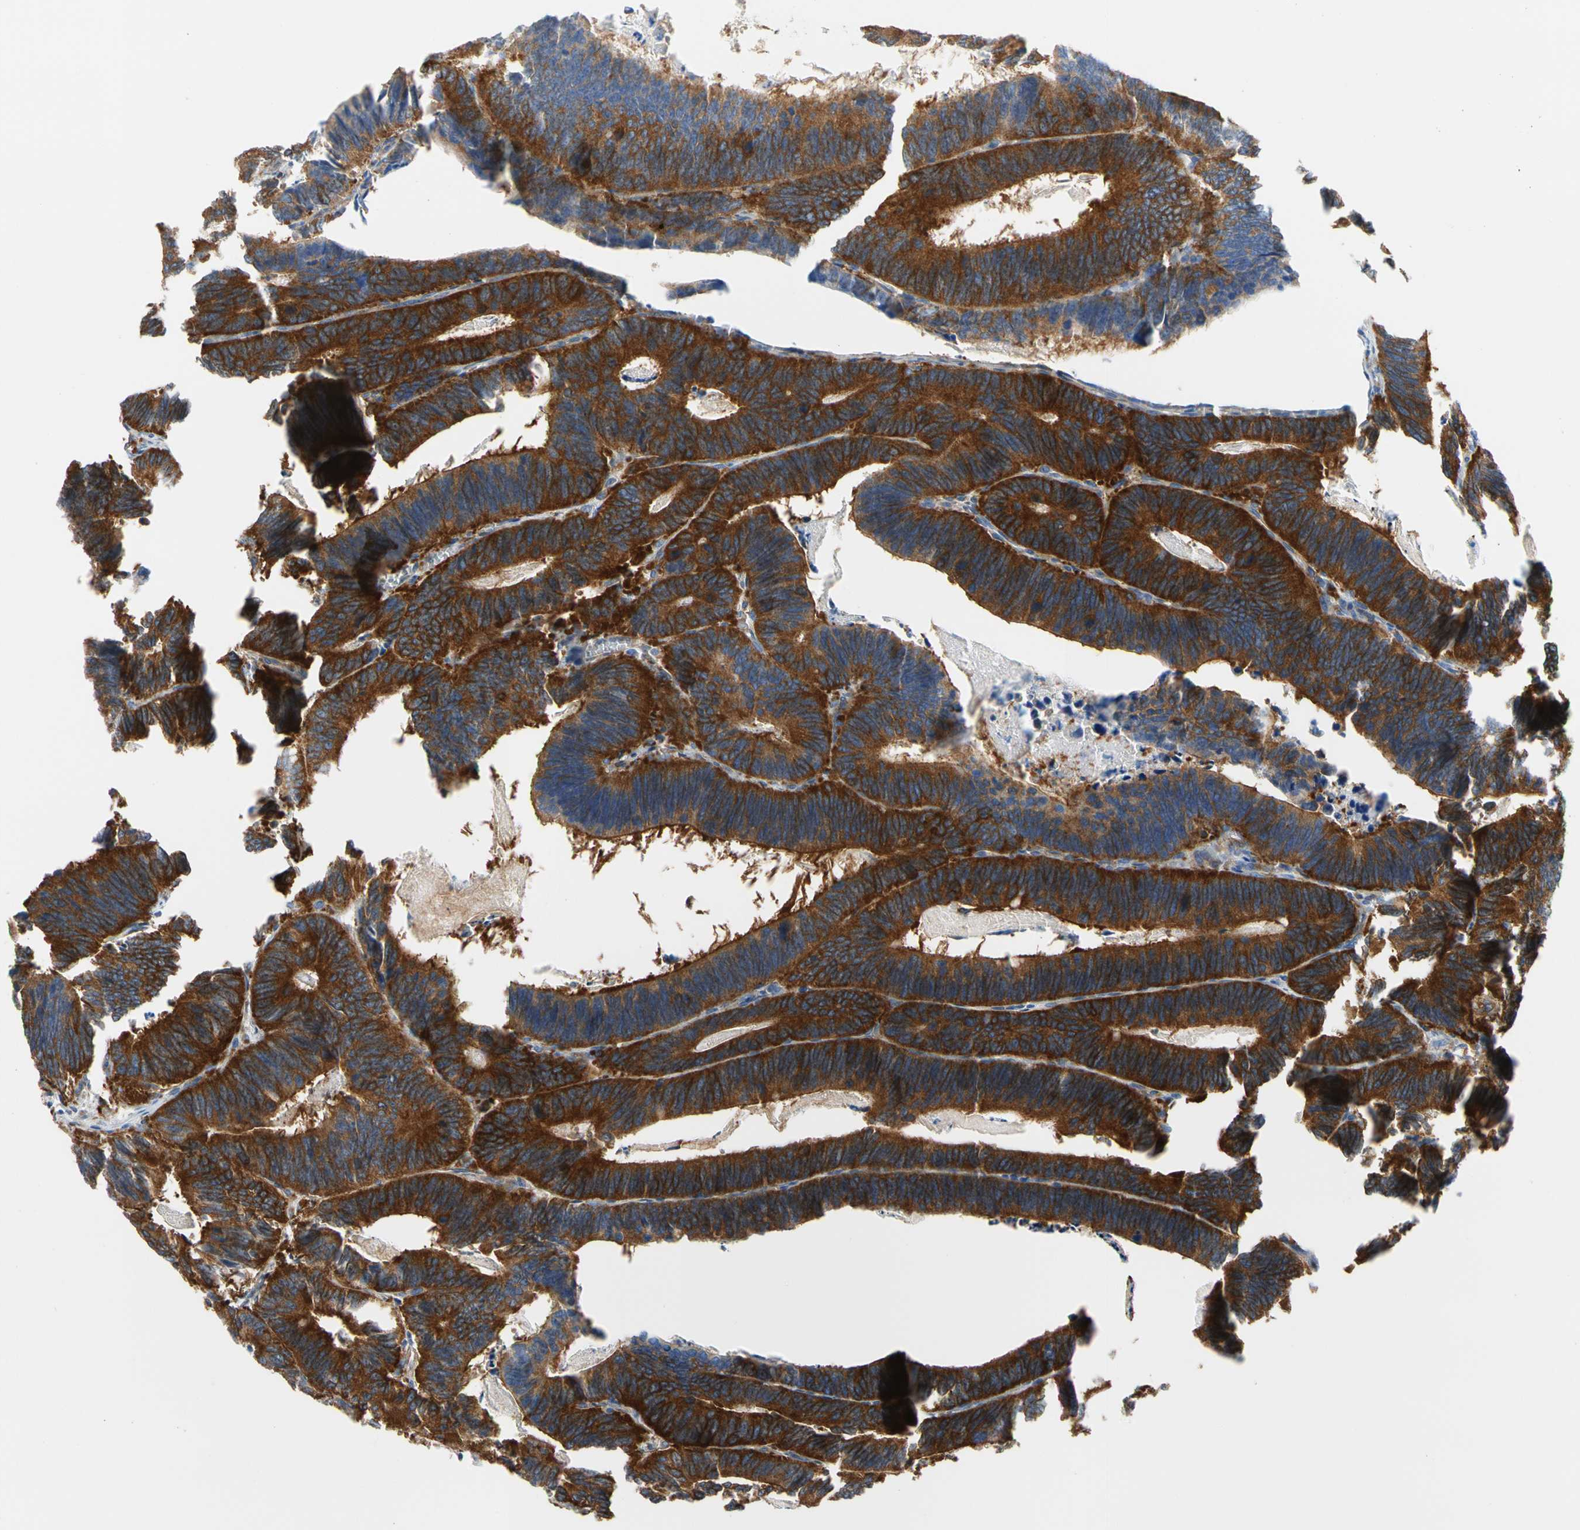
{"staining": {"intensity": "strong", "quantity": ">75%", "location": "cytoplasmic/membranous"}, "tissue": "colorectal cancer", "cell_type": "Tumor cells", "image_type": "cancer", "snomed": [{"axis": "morphology", "description": "Adenocarcinoma, NOS"}, {"axis": "topography", "description": "Colon"}], "caption": "Strong cytoplasmic/membranous positivity for a protein is seen in about >75% of tumor cells of colorectal cancer using immunohistochemistry (IHC).", "gene": "GPHN", "patient": {"sex": "male", "age": 72}}